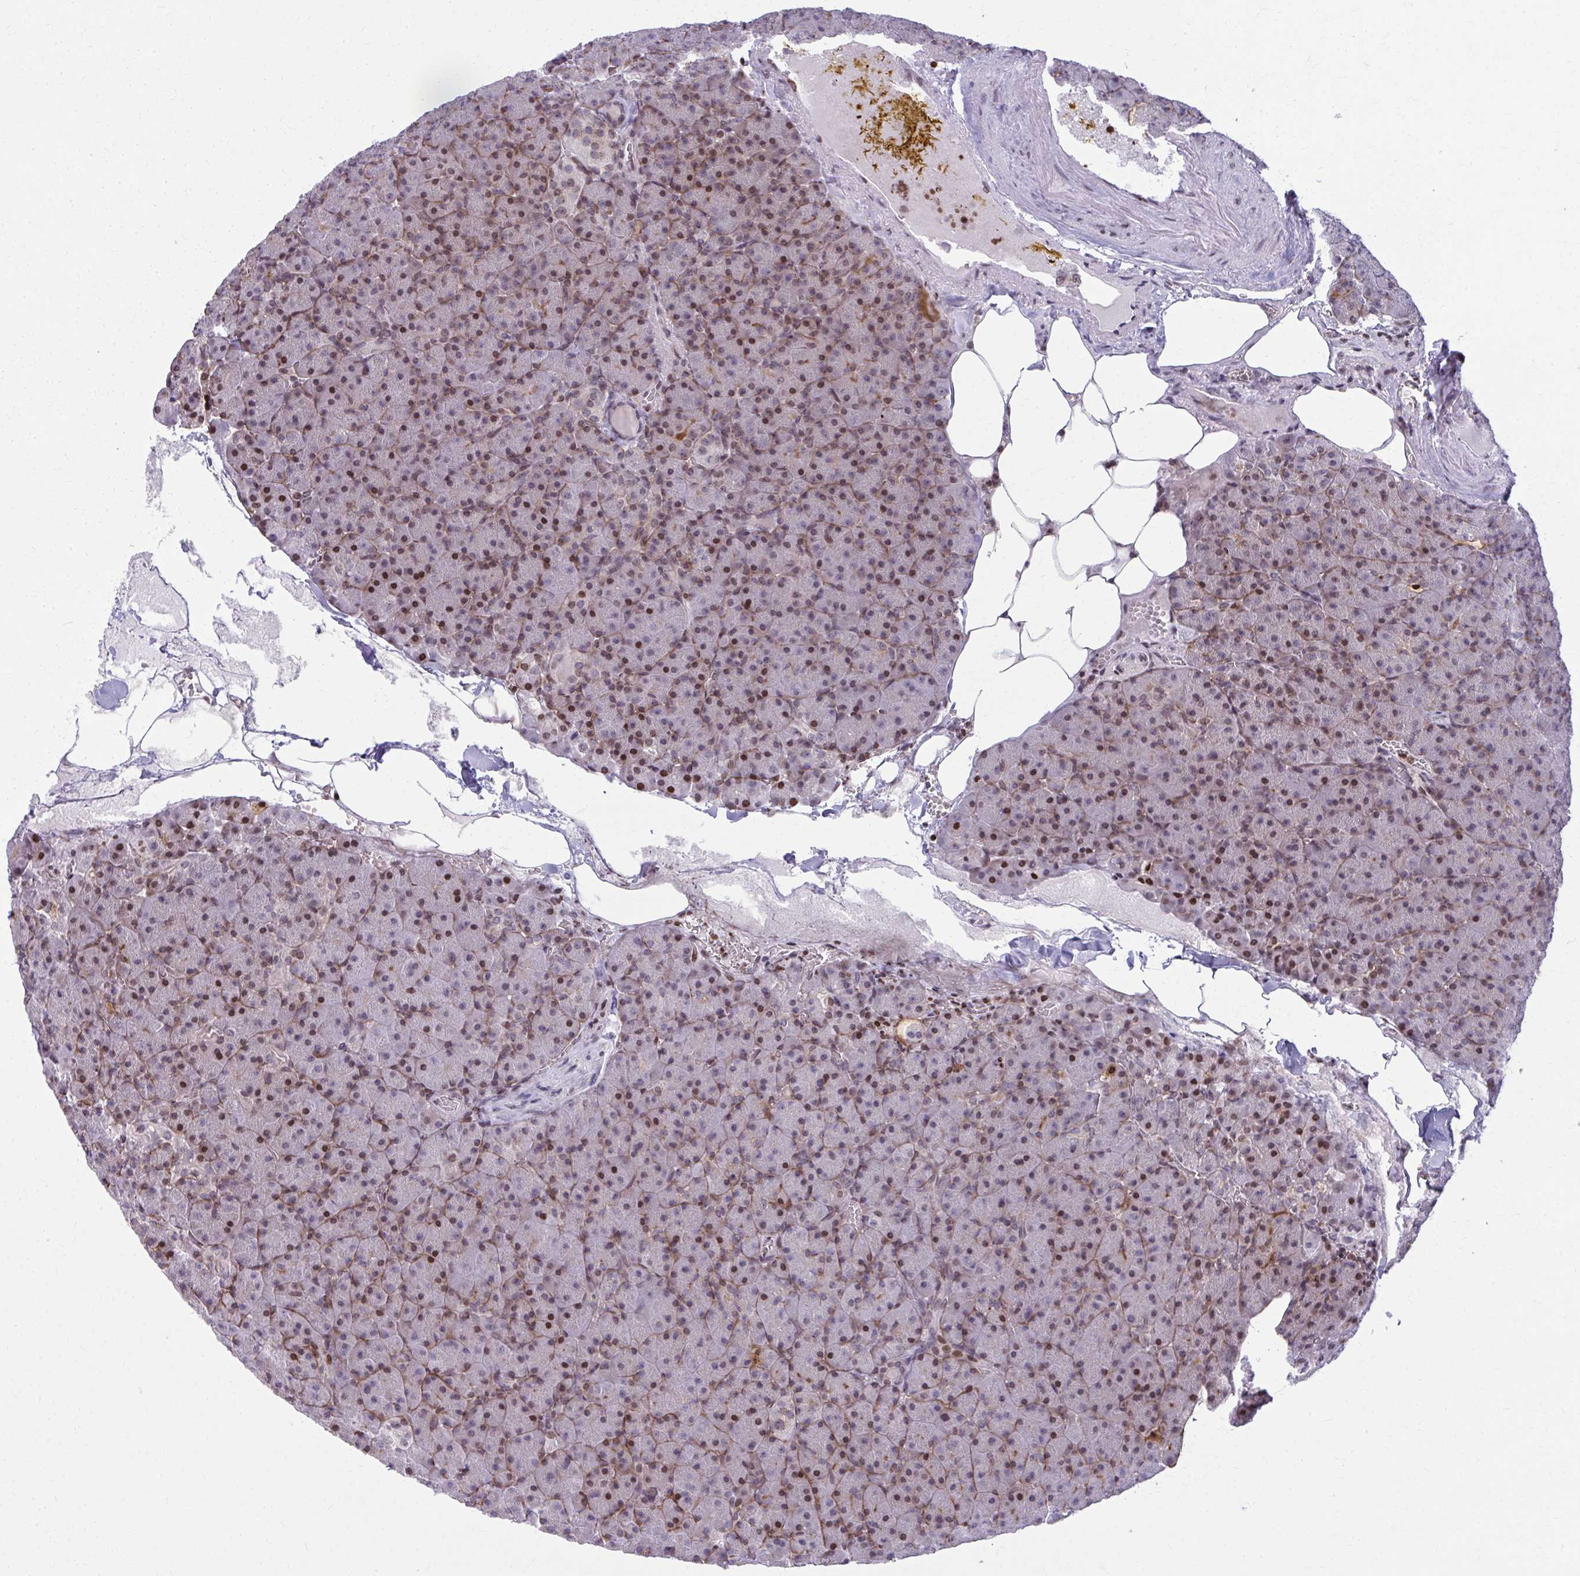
{"staining": {"intensity": "moderate", "quantity": "25%-75%", "location": "nuclear"}, "tissue": "pancreas", "cell_type": "Exocrine glandular cells", "image_type": "normal", "snomed": [{"axis": "morphology", "description": "Normal tissue, NOS"}, {"axis": "topography", "description": "Pancreas"}], "caption": "The photomicrograph displays staining of normal pancreas, revealing moderate nuclear protein staining (brown color) within exocrine glandular cells. (DAB (3,3'-diaminobenzidine) IHC, brown staining for protein, blue staining for nuclei).", "gene": "AP5M1", "patient": {"sex": "female", "age": 74}}